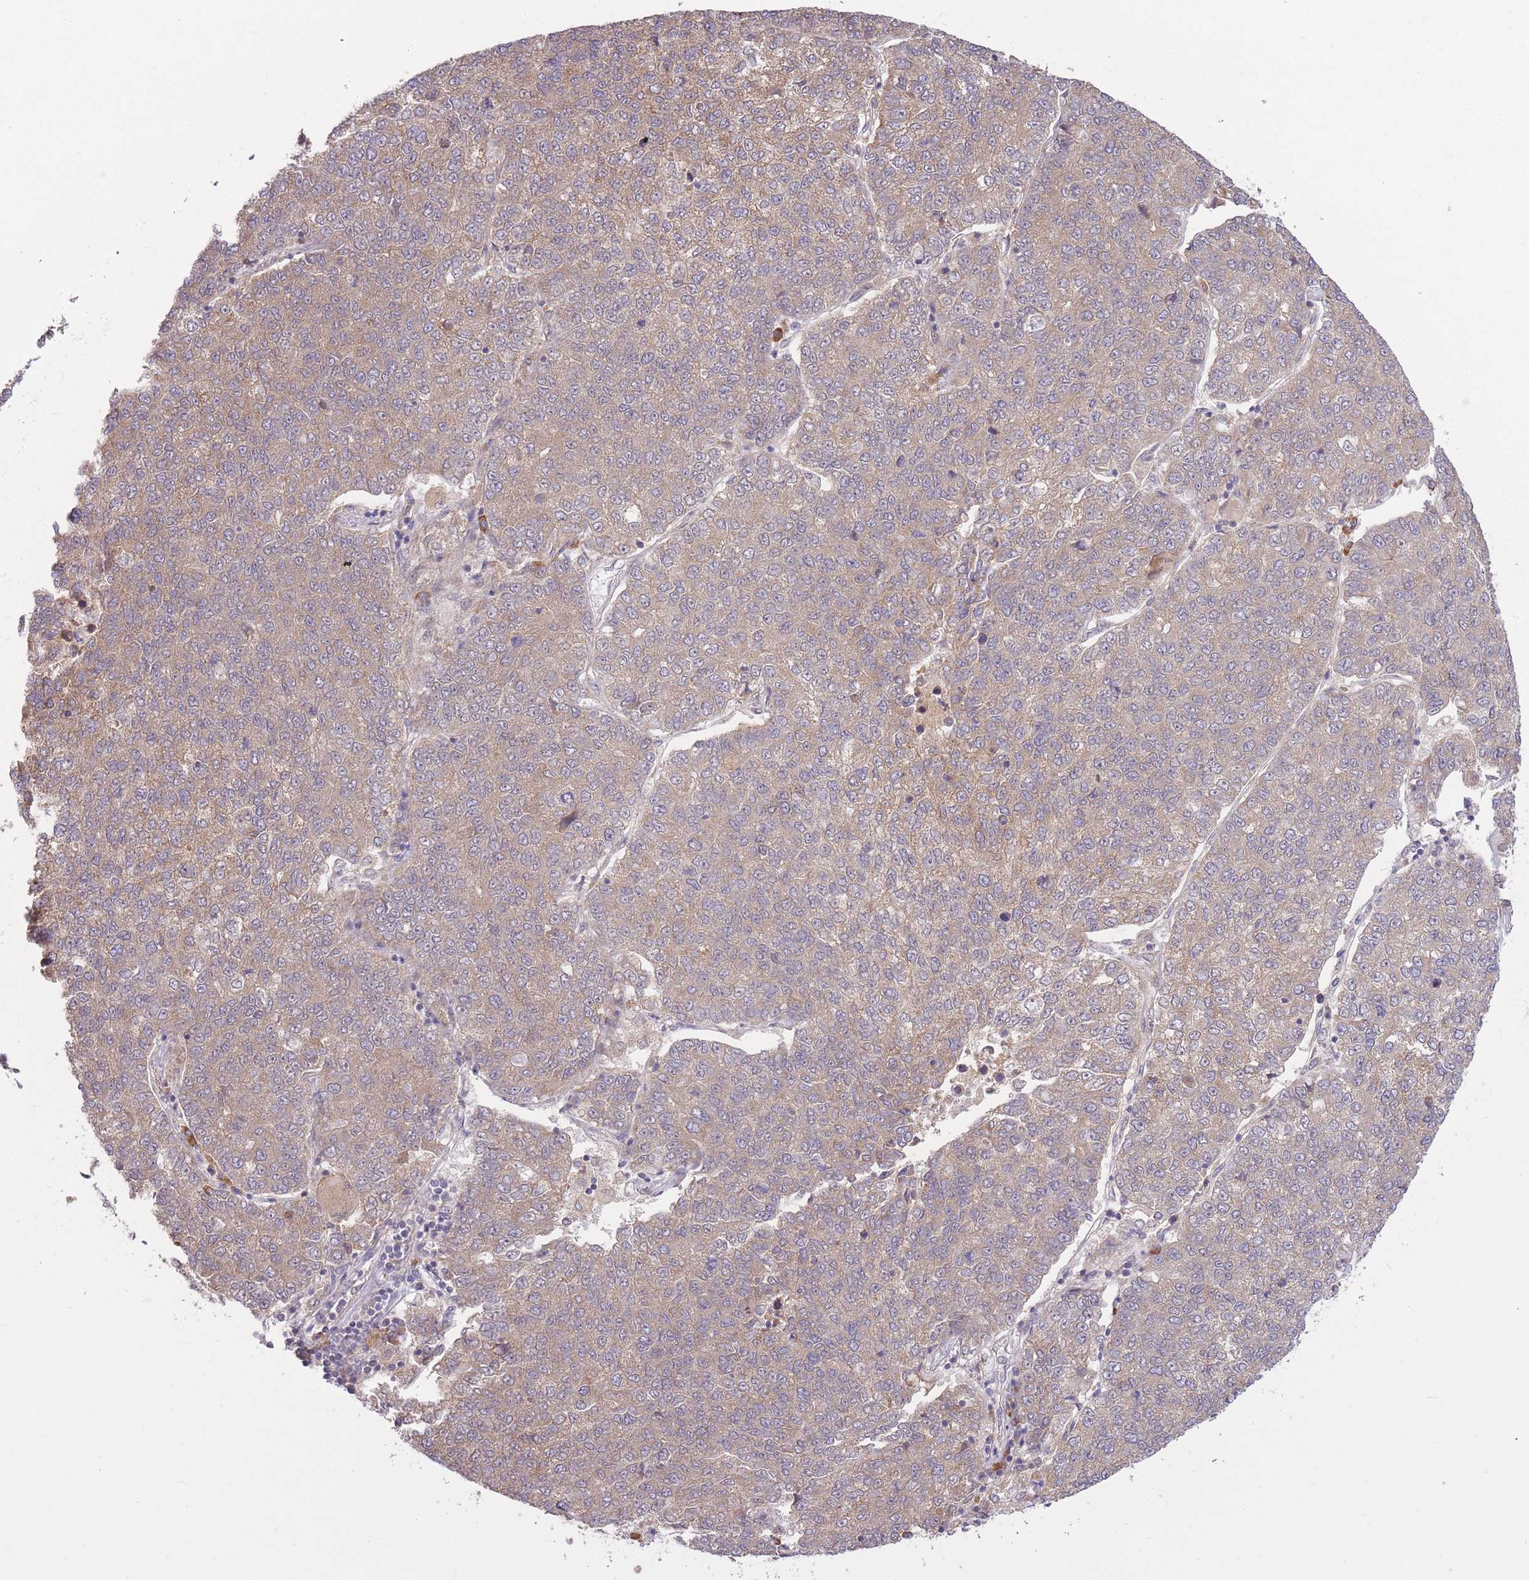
{"staining": {"intensity": "weak", "quantity": ">75%", "location": "cytoplasmic/membranous"}, "tissue": "lung cancer", "cell_type": "Tumor cells", "image_type": "cancer", "snomed": [{"axis": "morphology", "description": "Adenocarcinoma, NOS"}, {"axis": "topography", "description": "Lung"}], "caption": "Weak cytoplasmic/membranous positivity is identified in about >75% of tumor cells in lung cancer (adenocarcinoma). (Stains: DAB (3,3'-diaminobenzidine) in brown, nuclei in blue, Microscopy: brightfield microscopy at high magnification).", "gene": "POLR3F", "patient": {"sex": "male", "age": 49}}